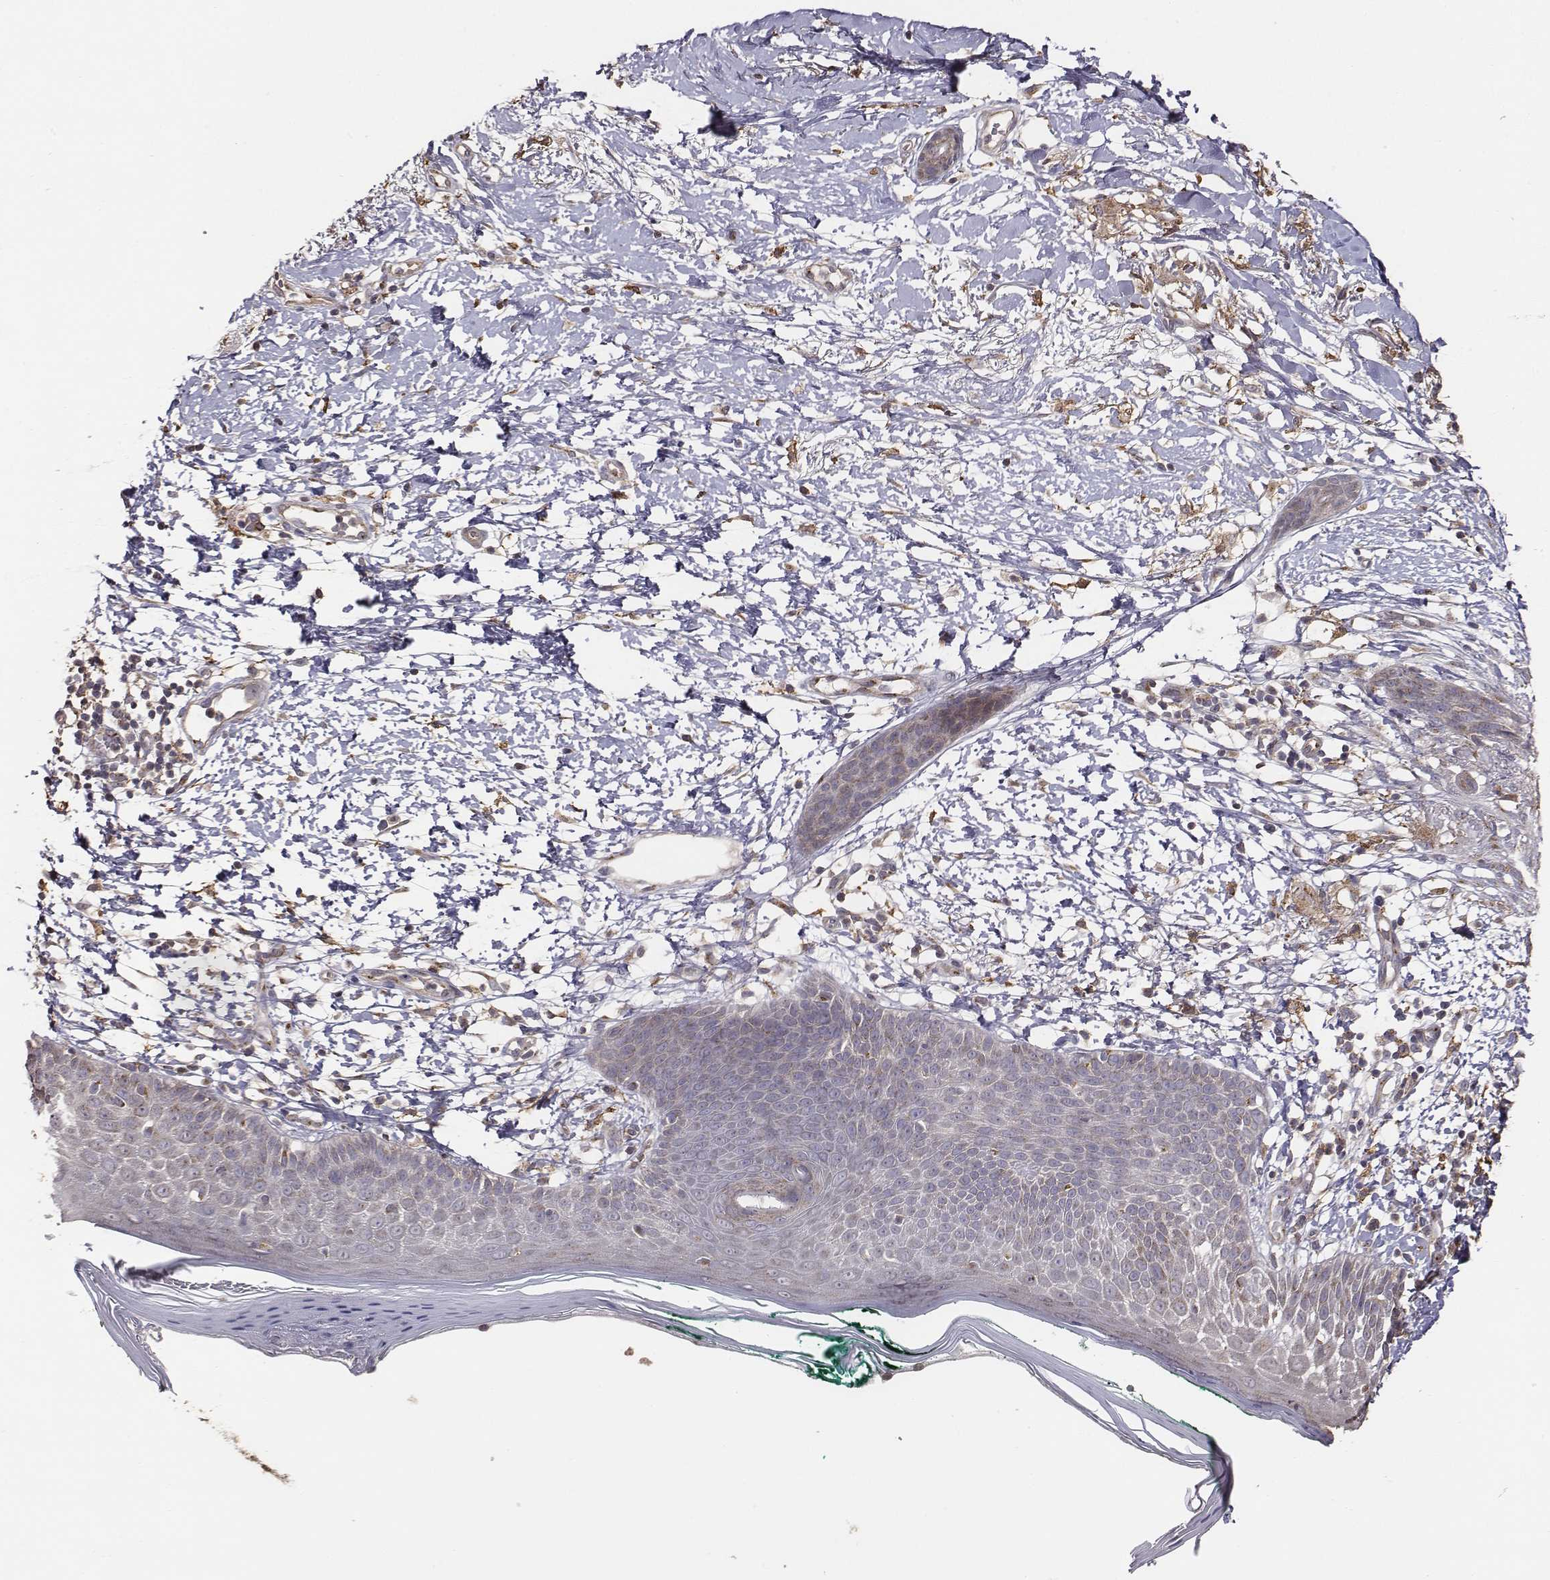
{"staining": {"intensity": "weak", "quantity": ">75%", "location": "cytoplasmic/membranous"}, "tissue": "skin cancer", "cell_type": "Tumor cells", "image_type": "cancer", "snomed": [{"axis": "morphology", "description": "Normal tissue, NOS"}, {"axis": "morphology", "description": "Basal cell carcinoma"}, {"axis": "topography", "description": "Skin"}], "caption": "Immunohistochemical staining of skin cancer (basal cell carcinoma) shows low levels of weak cytoplasmic/membranous protein positivity in about >75% of tumor cells. (DAB = brown stain, brightfield microscopy at high magnification).", "gene": "AP1B1", "patient": {"sex": "male", "age": 84}}